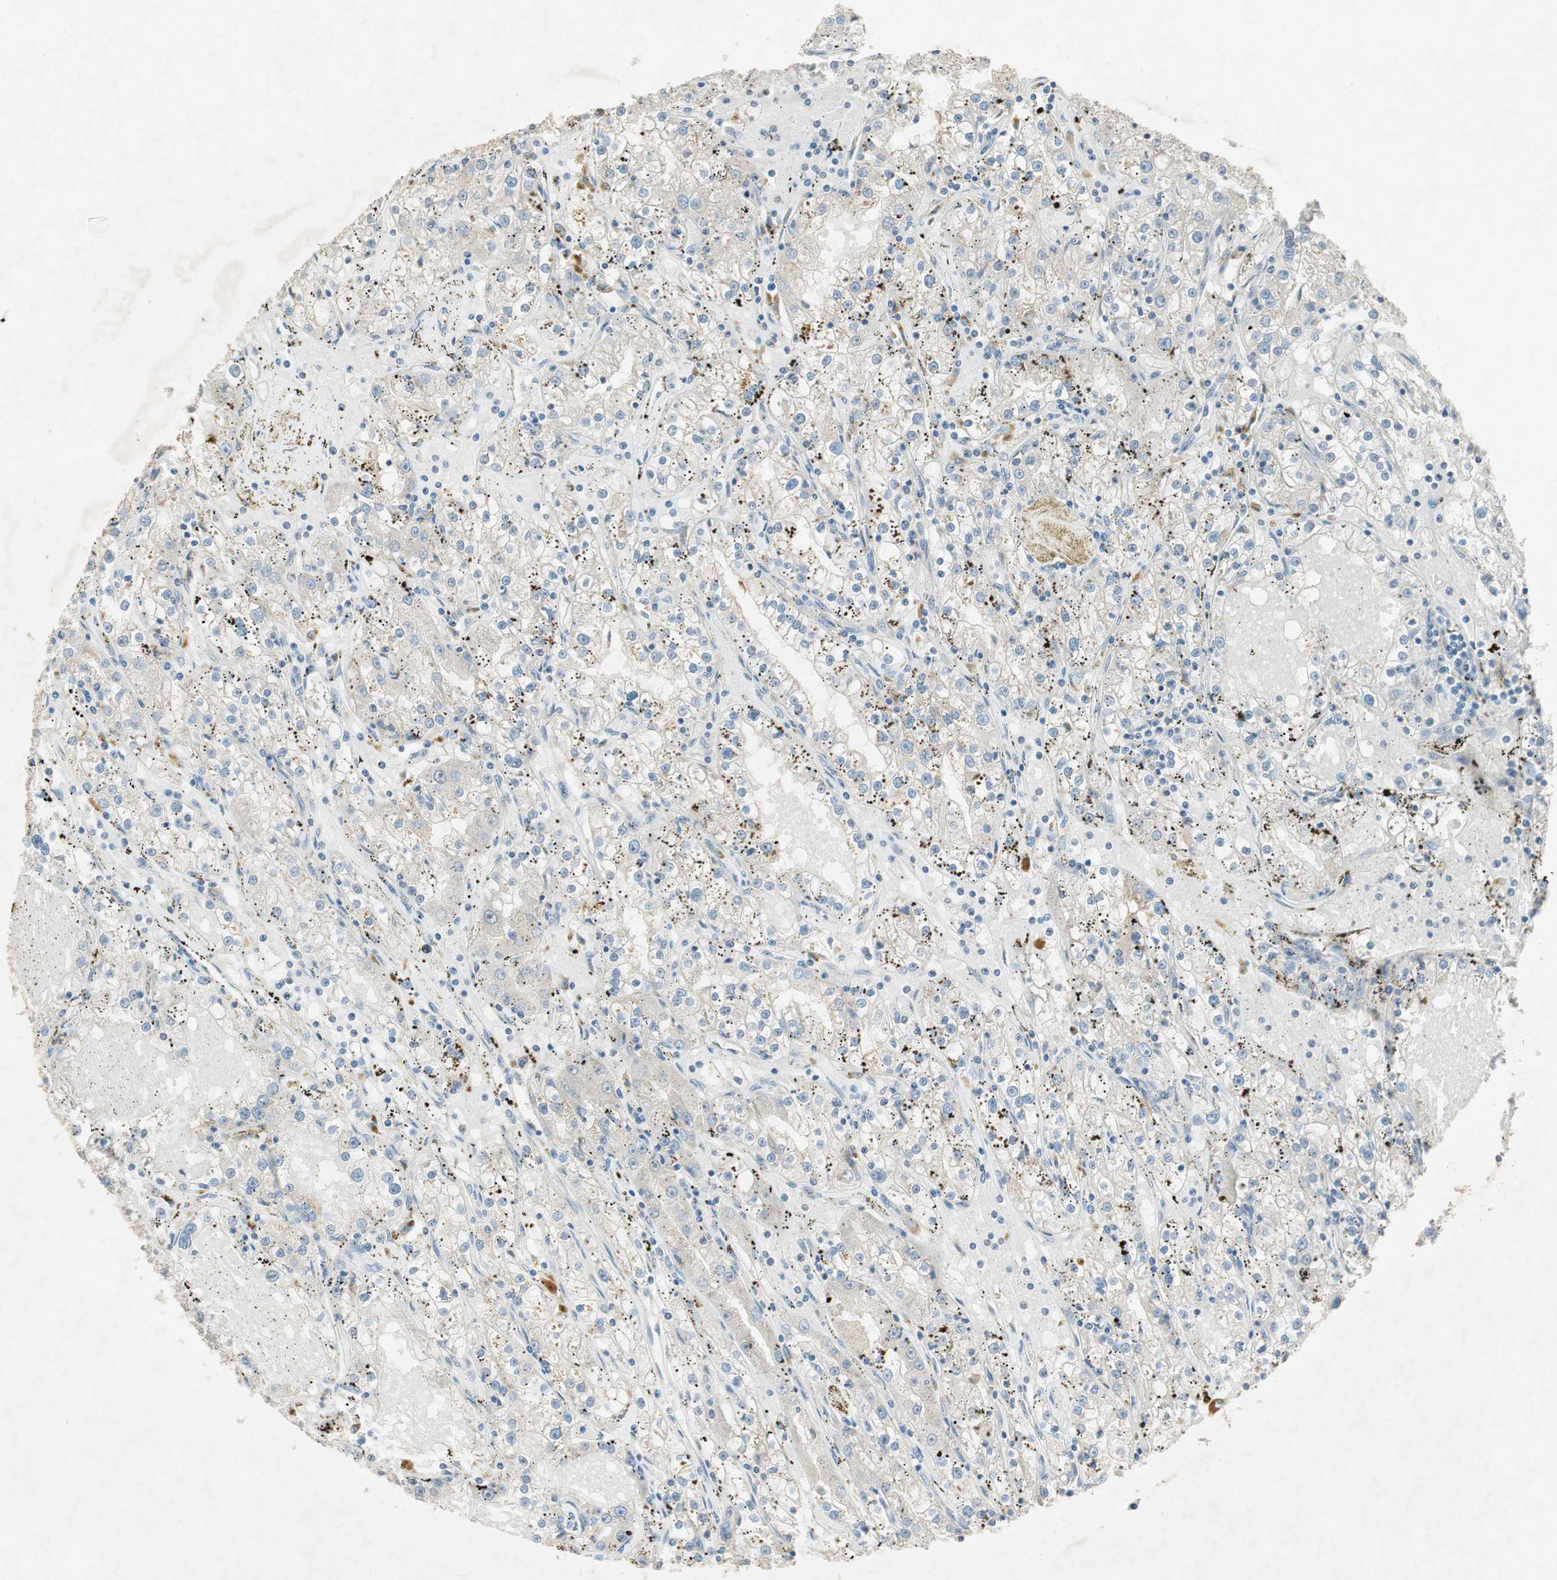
{"staining": {"intensity": "weak", "quantity": "25%-75%", "location": "cytoplasmic/membranous"}, "tissue": "renal cancer", "cell_type": "Tumor cells", "image_type": "cancer", "snomed": [{"axis": "morphology", "description": "Adenocarcinoma, NOS"}, {"axis": "topography", "description": "Kidney"}], "caption": "Adenocarcinoma (renal) stained for a protein (brown) displays weak cytoplasmic/membranous positive positivity in about 25%-75% of tumor cells.", "gene": "RPL23", "patient": {"sex": "male", "age": 56}}